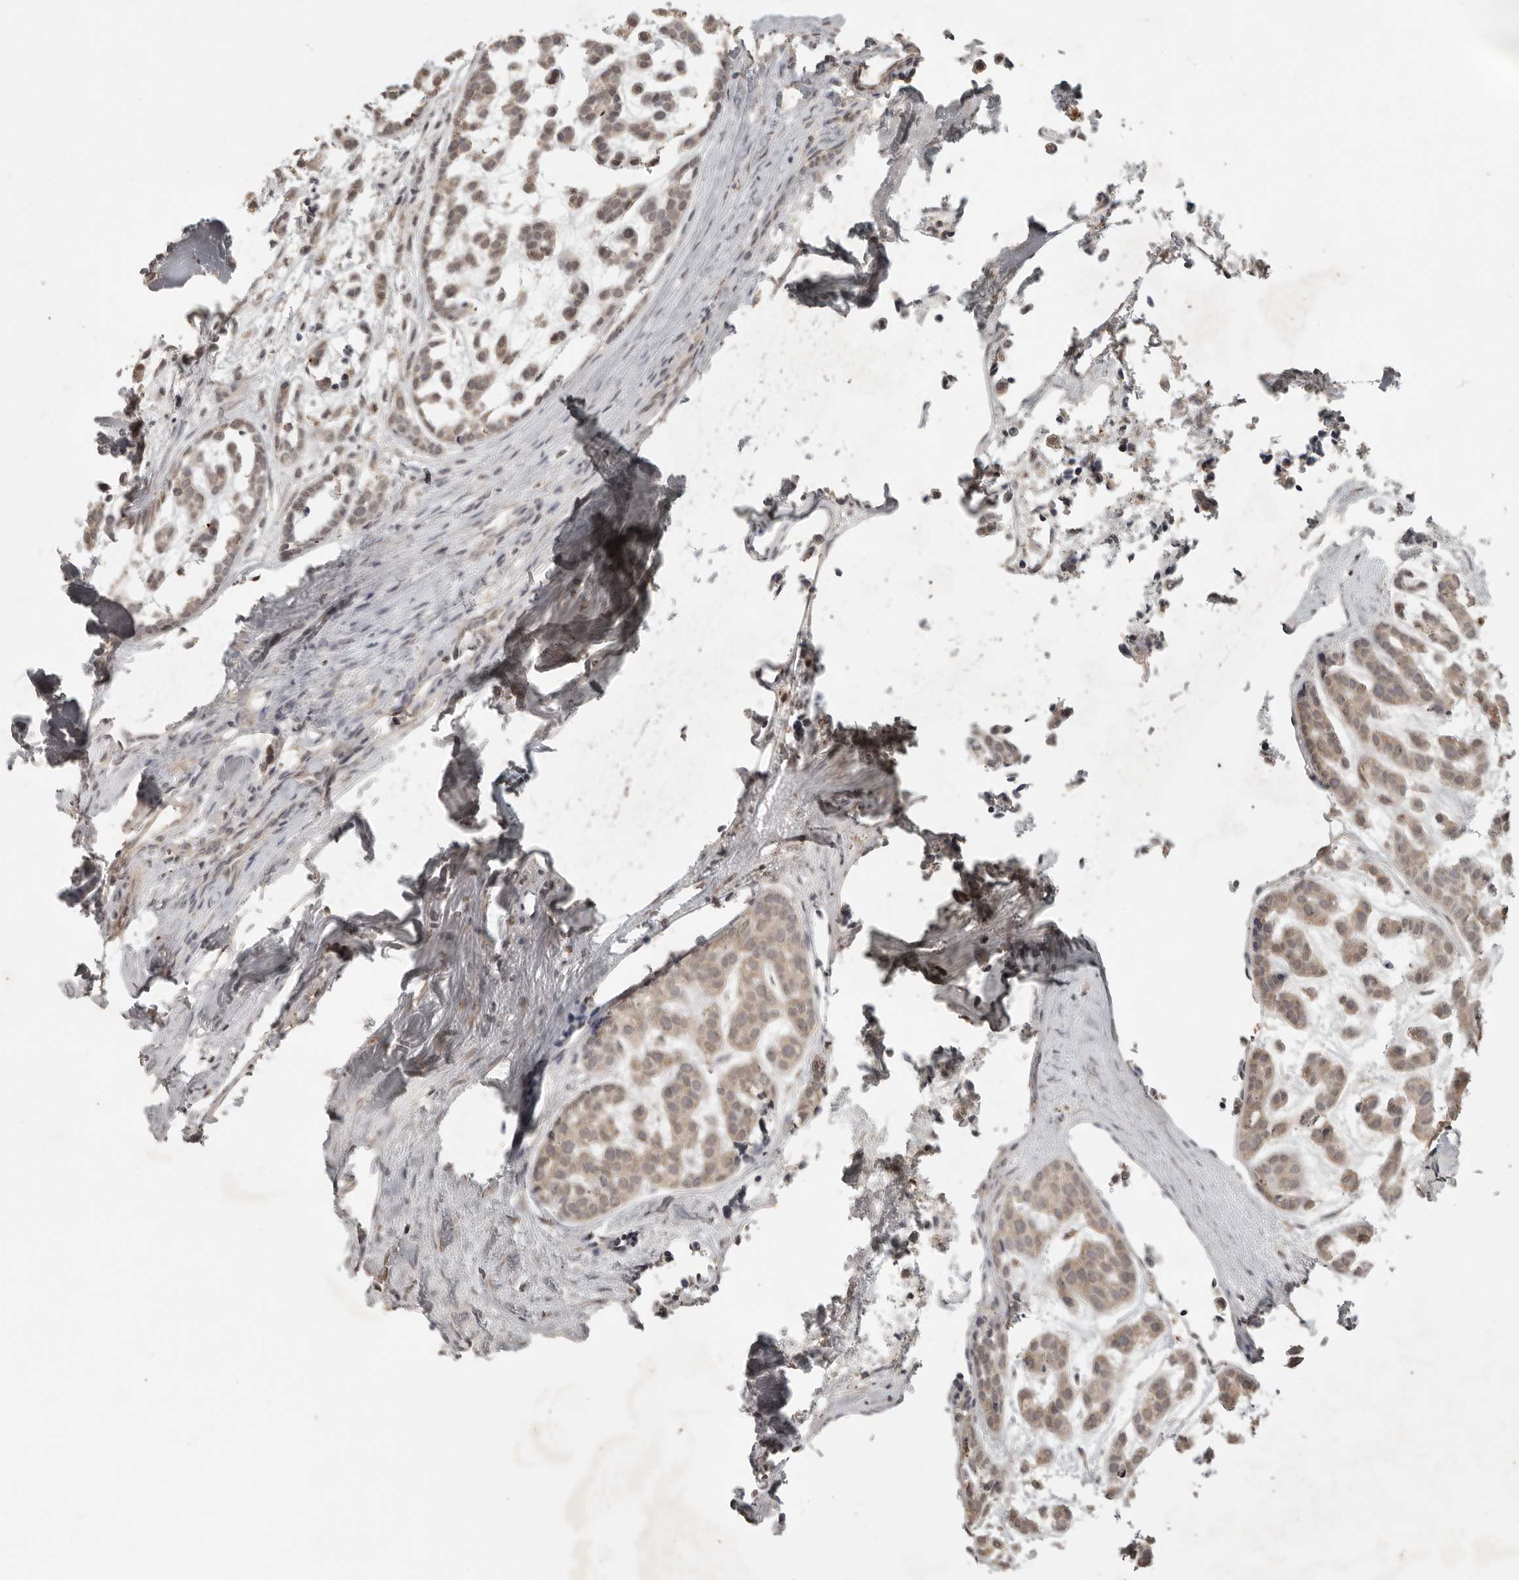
{"staining": {"intensity": "weak", "quantity": "25%-75%", "location": "cytoplasmic/membranous"}, "tissue": "head and neck cancer", "cell_type": "Tumor cells", "image_type": "cancer", "snomed": [{"axis": "morphology", "description": "Adenocarcinoma, NOS"}, {"axis": "morphology", "description": "Adenoma, NOS"}, {"axis": "topography", "description": "Head-Neck"}], "caption": "DAB immunohistochemical staining of head and neck cancer reveals weak cytoplasmic/membranous protein positivity in about 25%-75% of tumor cells.", "gene": "CTF1", "patient": {"sex": "female", "age": 55}}